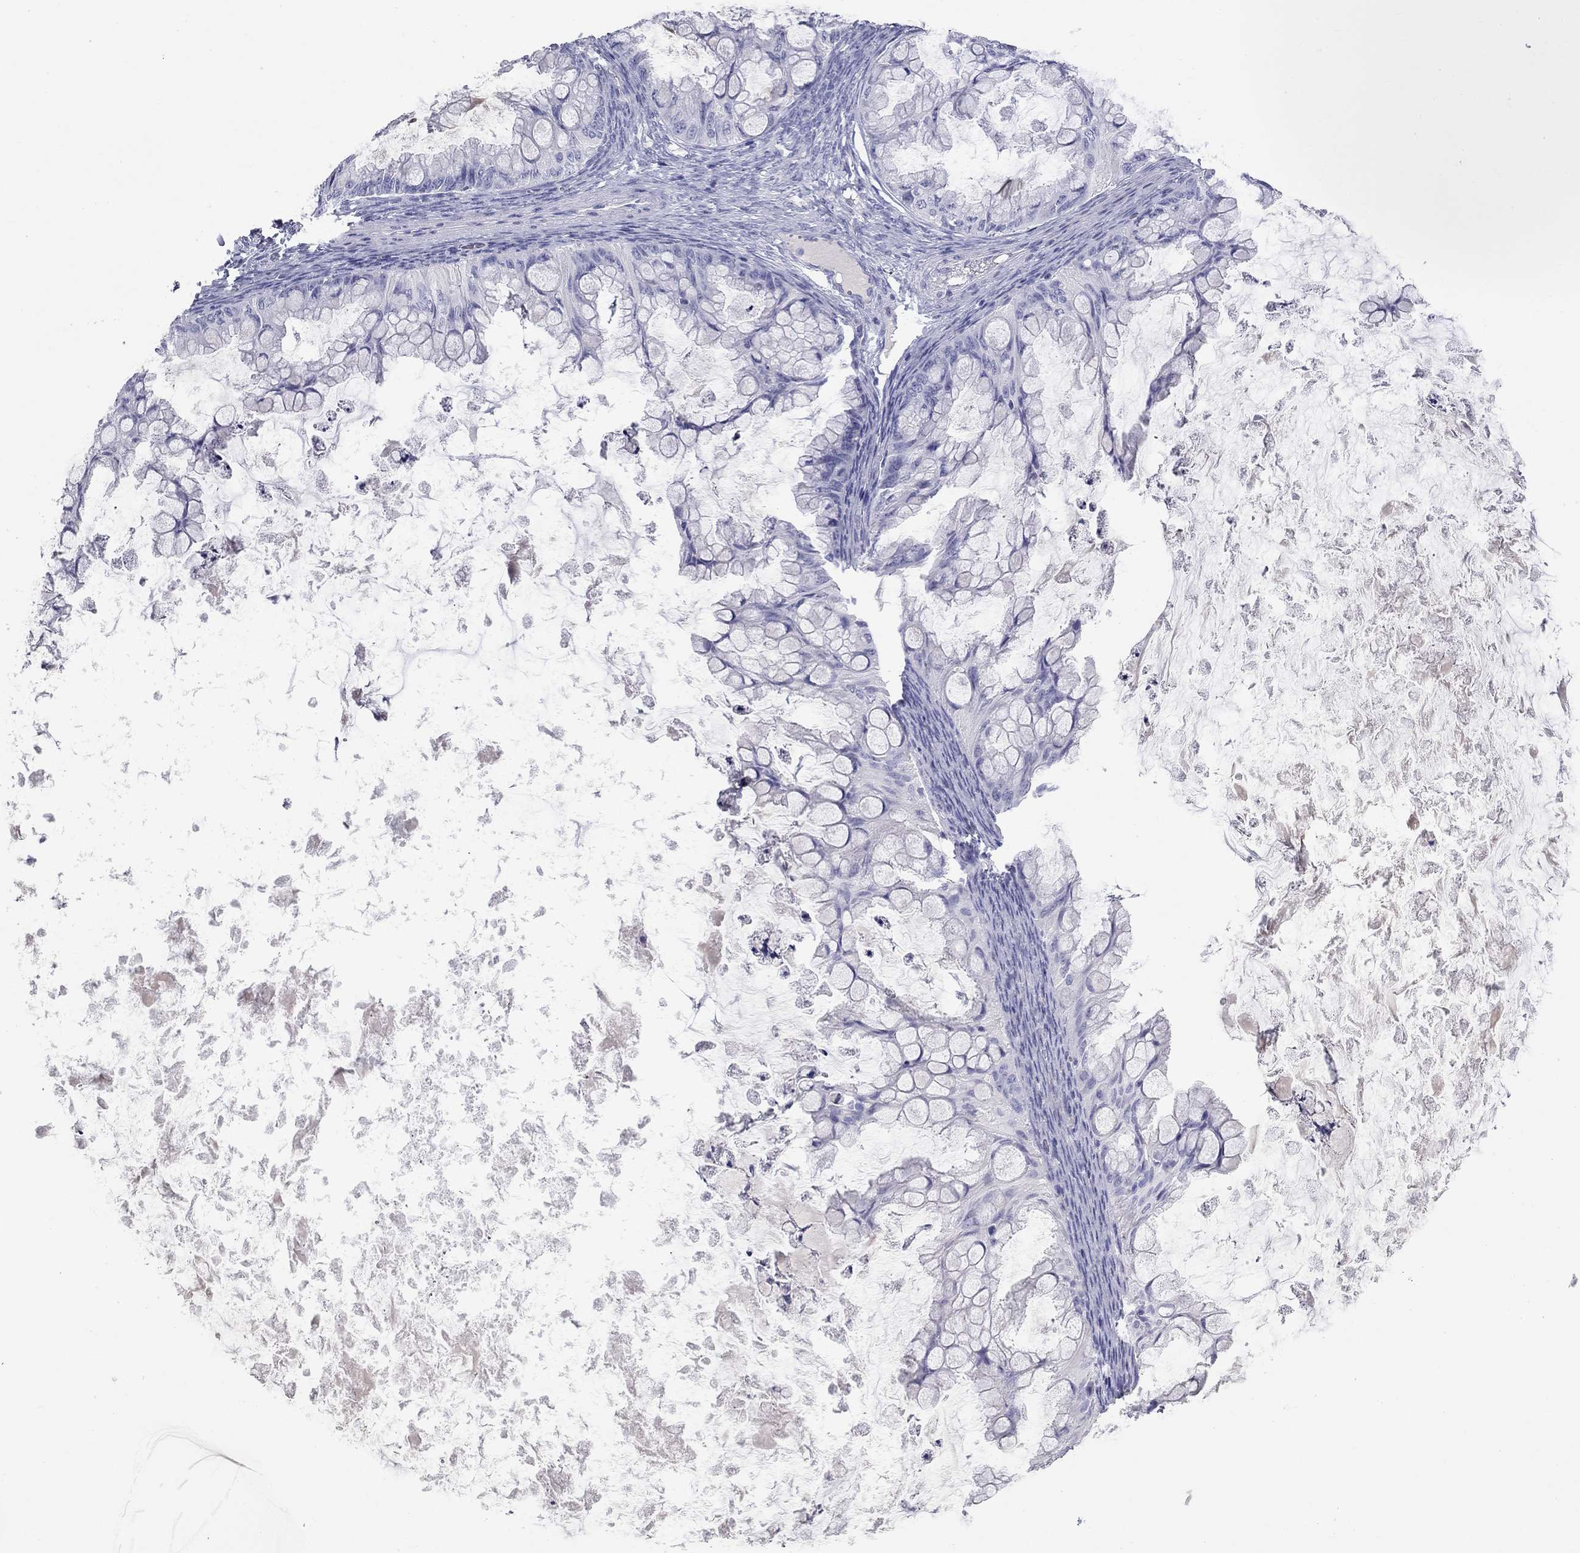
{"staining": {"intensity": "negative", "quantity": "none", "location": "none"}, "tissue": "ovarian cancer", "cell_type": "Tumor cells", "image_type": "cancer", "snomed": [{"axis": "morphology", "description": "Cystadenocarcinoma, mucinous, NOS"}, {"axis": "topography", "description": "Ovary"}], "caption": "Mucinous cystadenocarcinoma (ovarian) was stained to show a protein in brown. There is no significant staining in tumor cells. Nuclei are stained in blue.", "gene": "PHOX2B", "patient": {"sex": "female", "age": 35}}